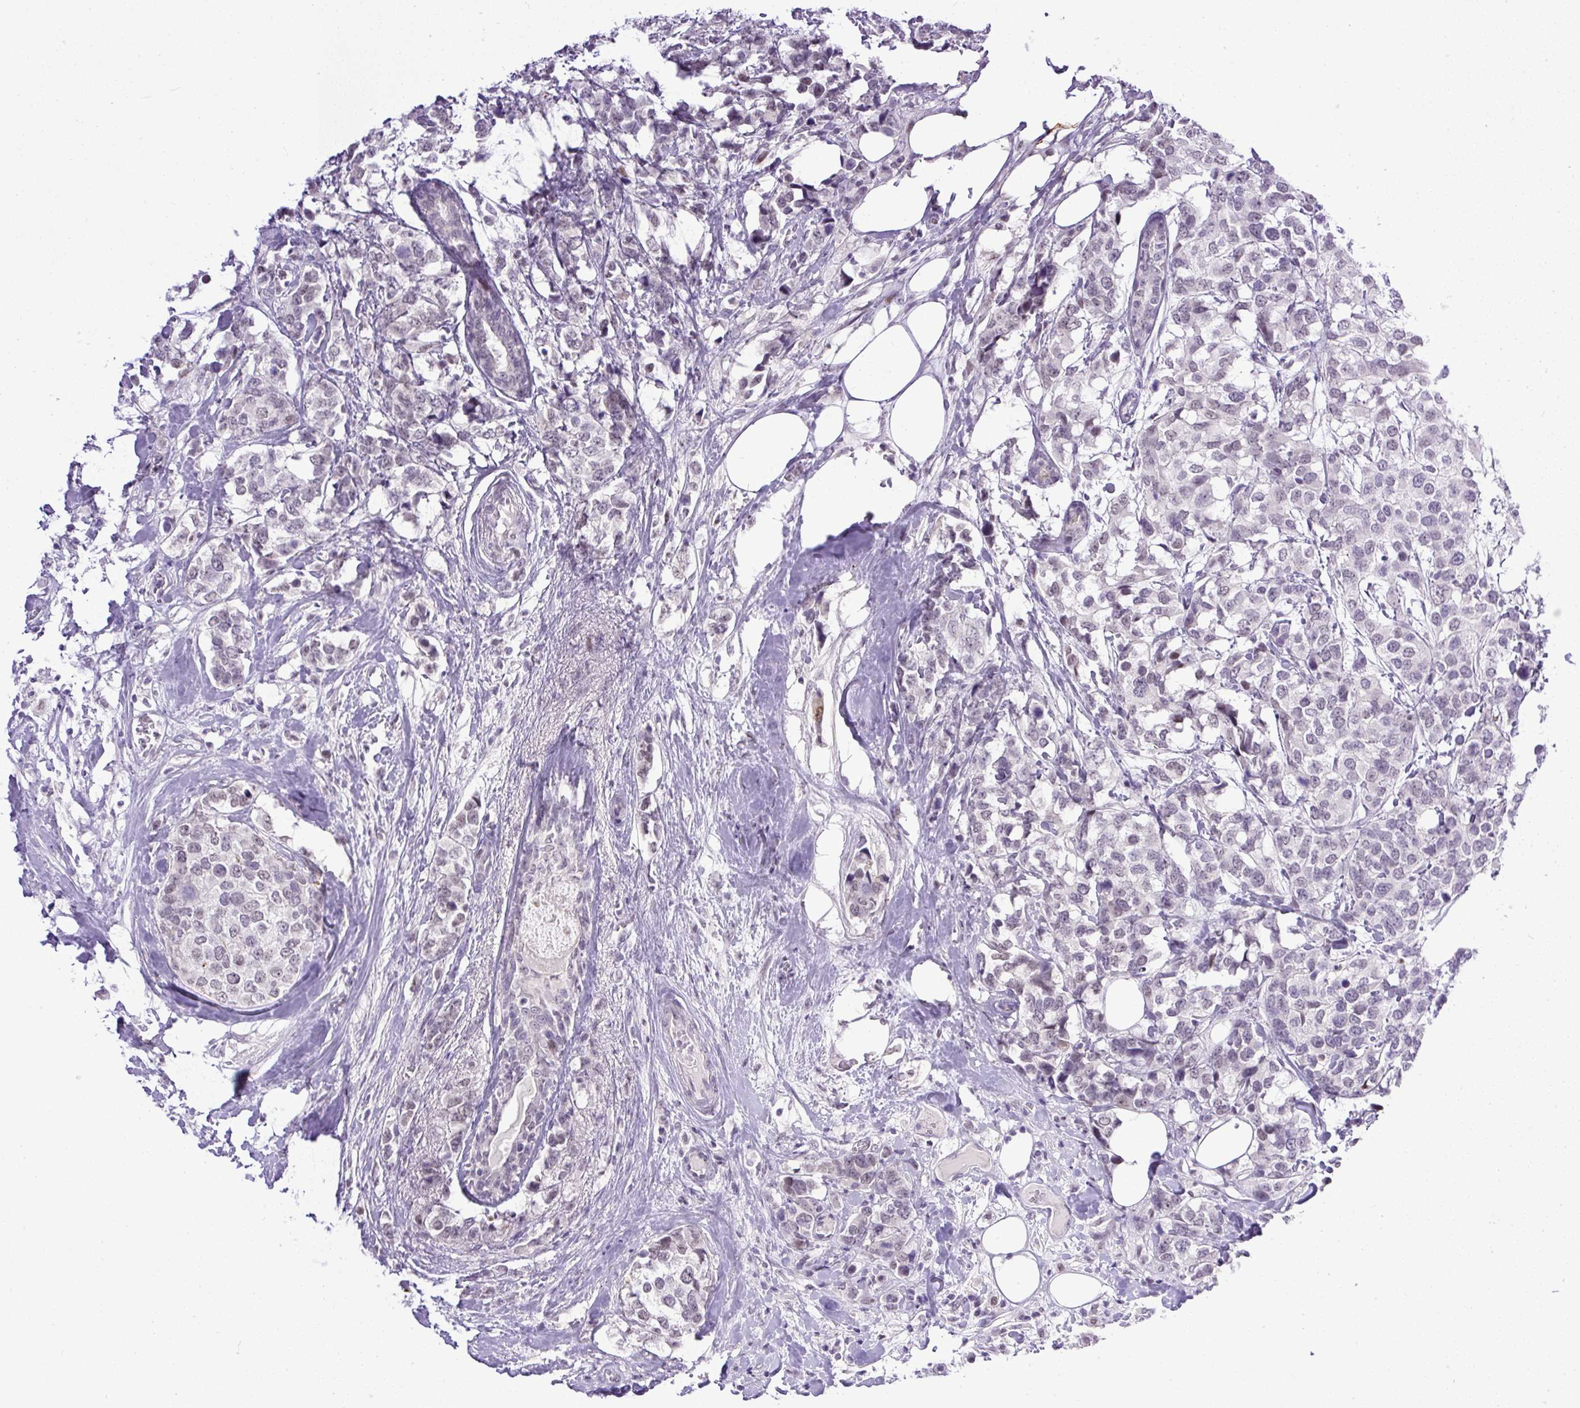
{"staining": {"intensity": "weak", "quantity": "<25%", "location": "nuclear"}, "tissue": "breast cancer", "cell_type": "Tumor cells", "image_type": "cancer", "snomed": [{"axis": "morphology", "description": "Lobular carcinoma"}, {"axis": "topography", "description": "Breast"}], "caption": "An immunohistochemistry photomicrograph of breast cancer (lobular carcinoma) is shown. There is no staining in tumor cells of breast cancer (lobular carcinoma).", "gene": "WNT10B", "patient": {"sex": "female", "age": 59}}